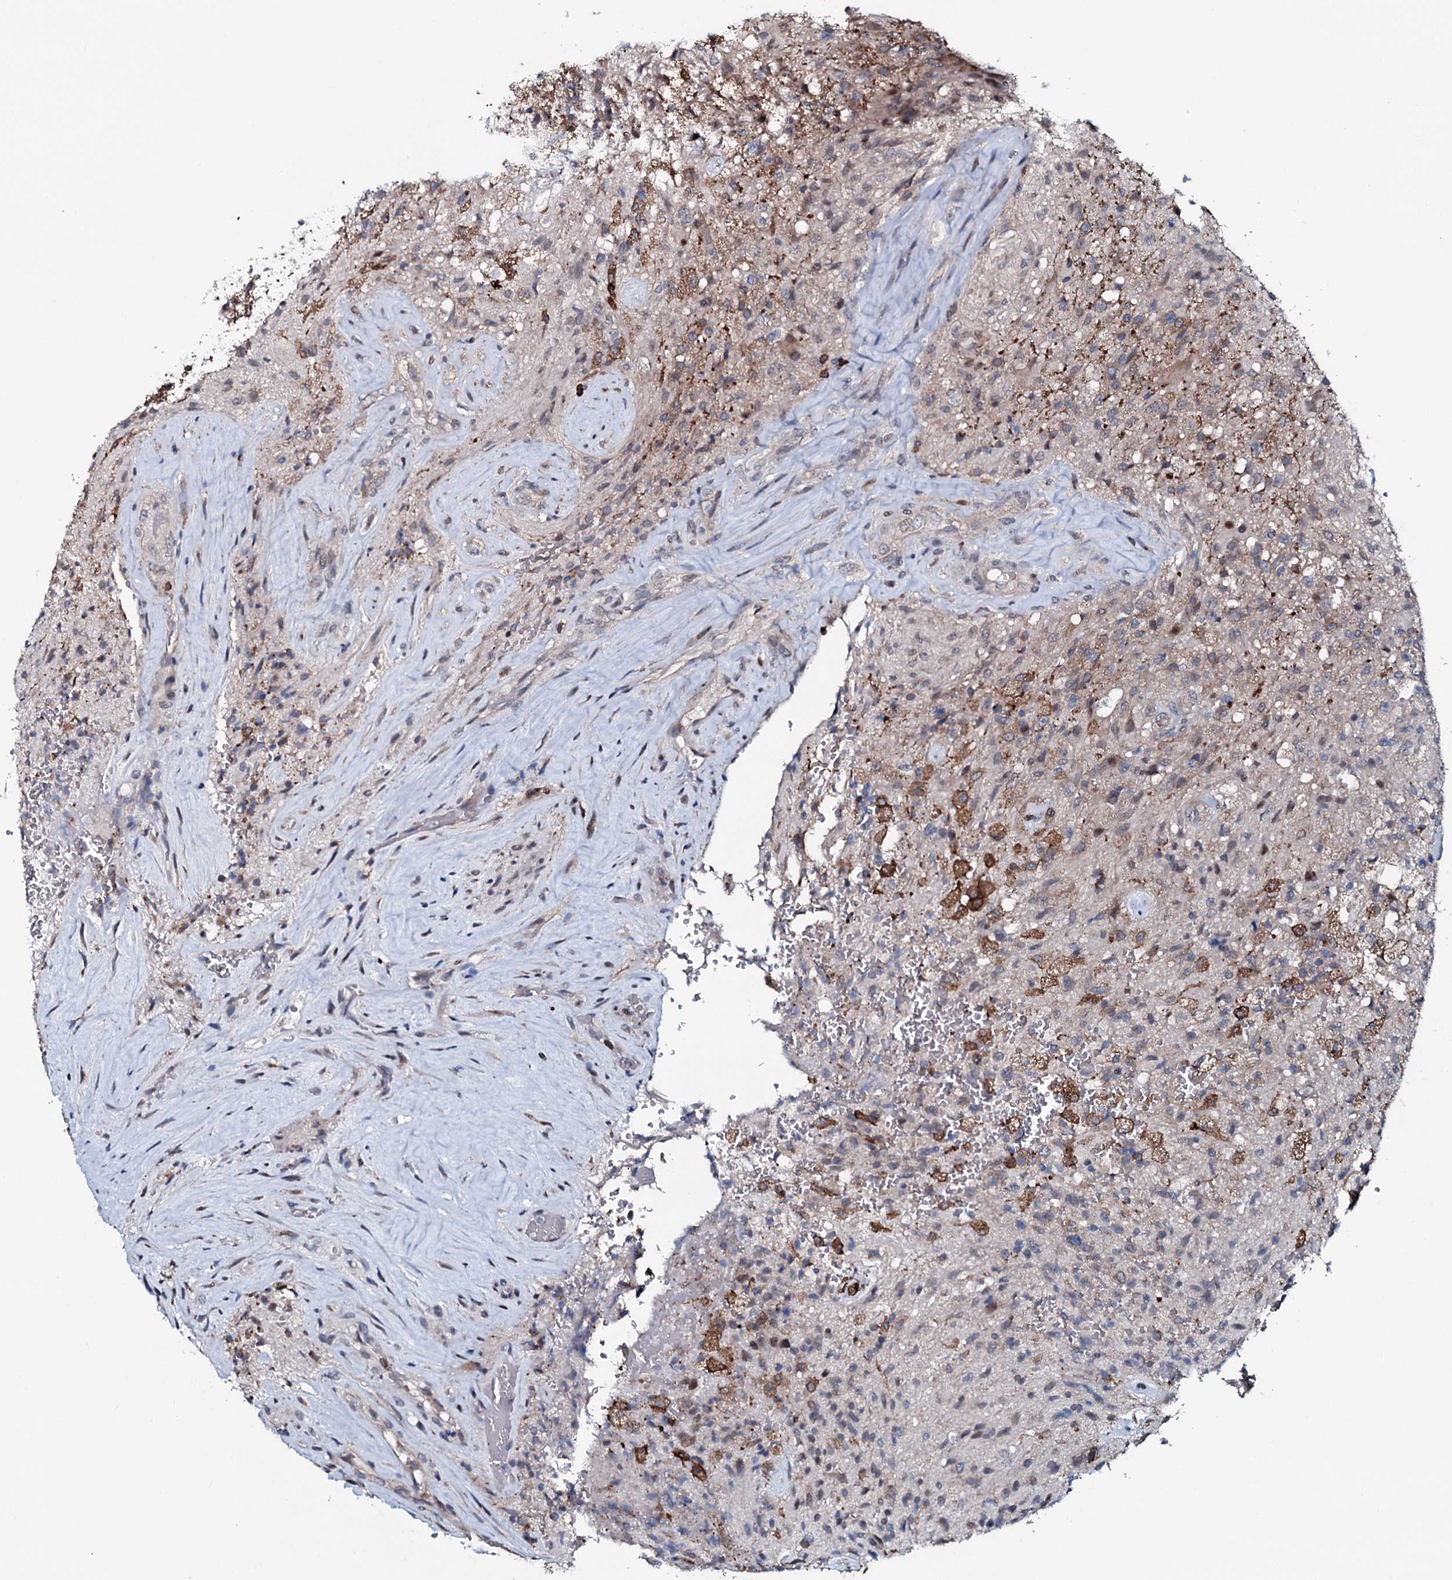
{"staining": {"intensity": "negative", "quantity": "none", "location": "none"}, "tissue": "glioma", "cell_type": "Tumor cells", "image_type": "cancer", "snomed": [{"axis": "morphology", "description": "Glioma, malignant, High grade"}, {"axis": "topography", "description": "Brain"}], "caption": "DAB (3,3'-diaminobenzidine) immunohistochemical staining of human malignant glioma (high-grade) reveals no significant positivity in tumor cells. (DAB IHC with hematoxylin counter stain).", "gene": "OGFOD2", "patient": {"sex": "male", "age": 56}}